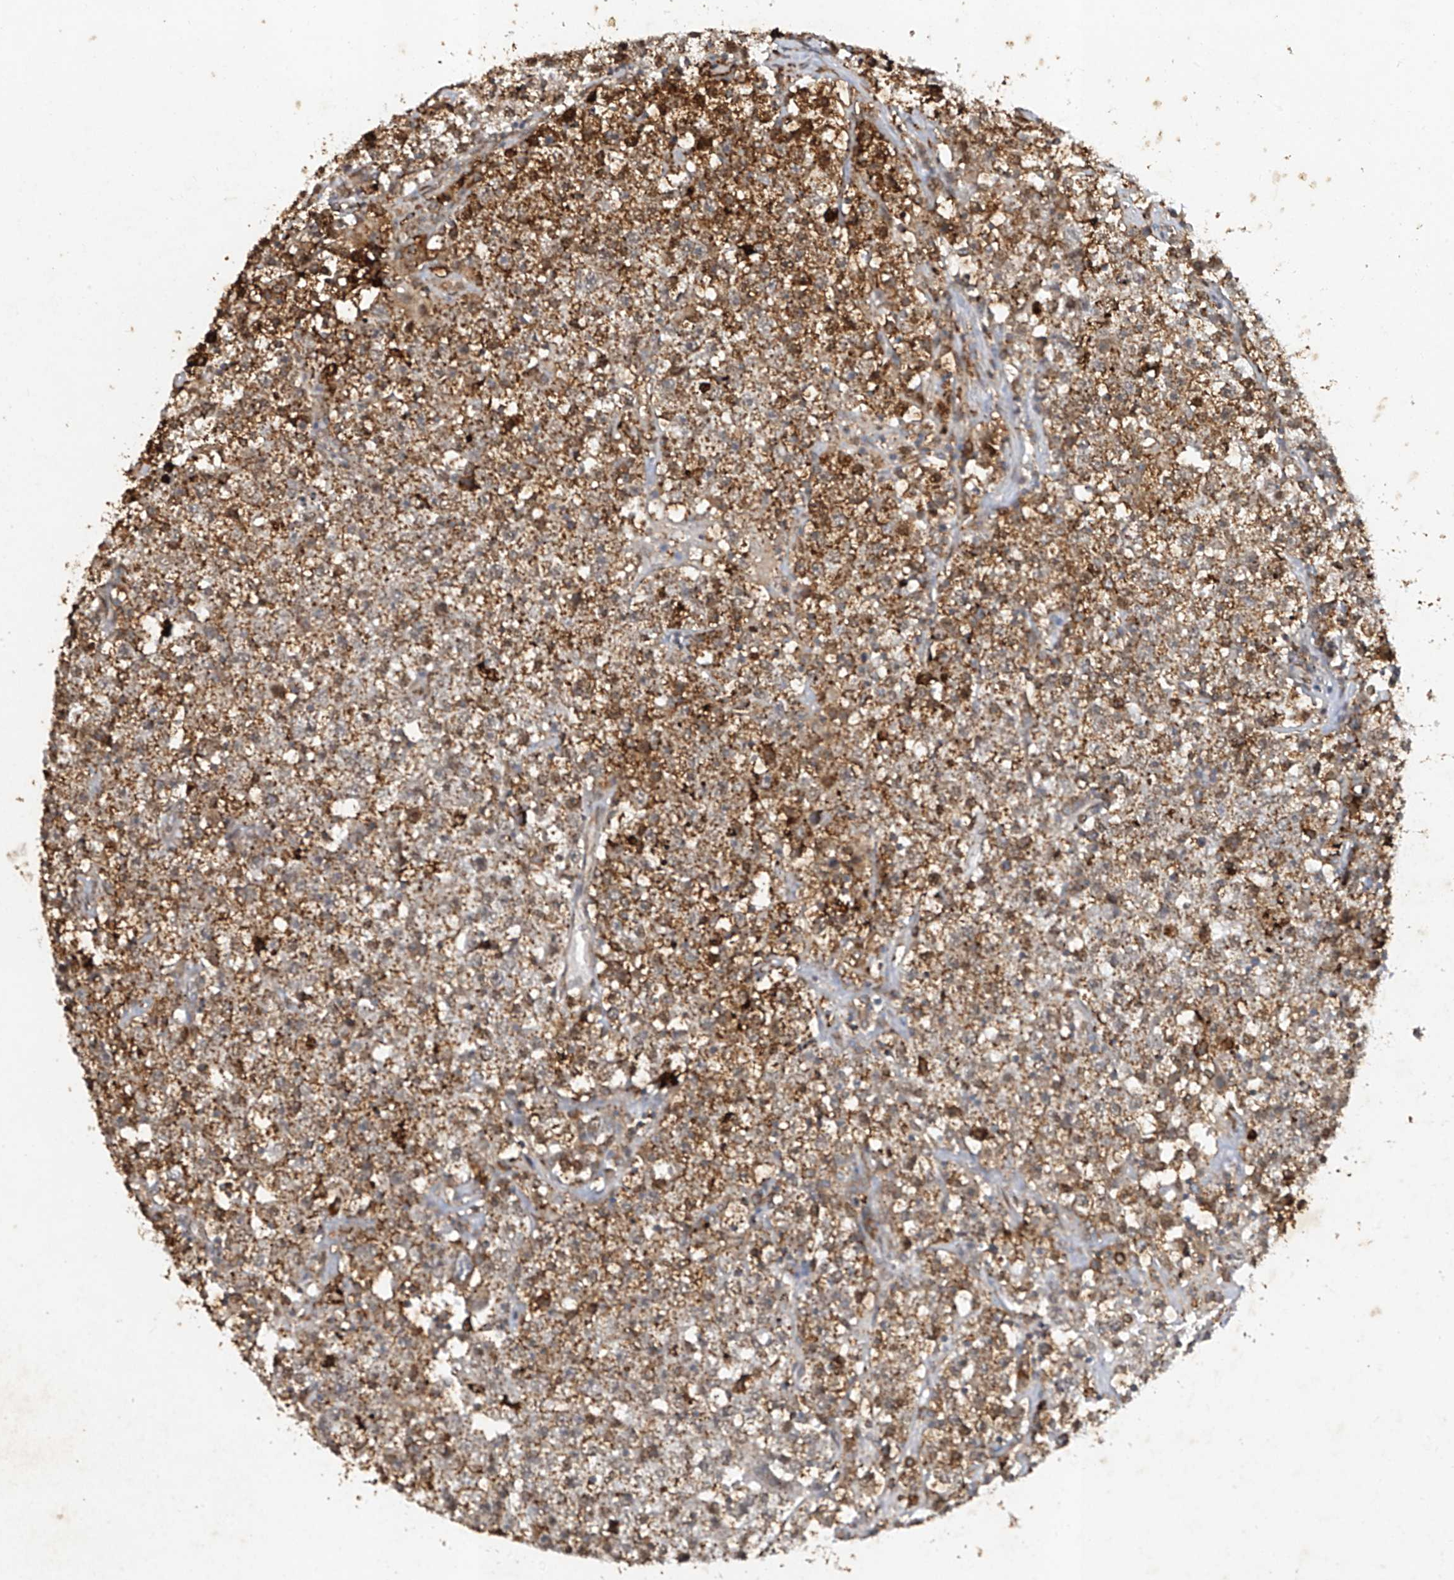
{"staining": {"intensity": "moderate", "quantity": ">75%", "location": "cytoplasmic/membranous"}, "tissue": "testis cancer", "cell_type": "Tumor cells", "image_type": "cancer", "snomed": [{"axis": "morphology", "description": "Seminoma, NOS"}, {"axis": "topography", "description": "Testis"}], "caption": "Moderate cytoplasmic/membranous expression is present in approximately >75% of tumor cells in seminoma (testis).", "gene": "ATRIP", "patient": {"sex": "male", "age": 22}}